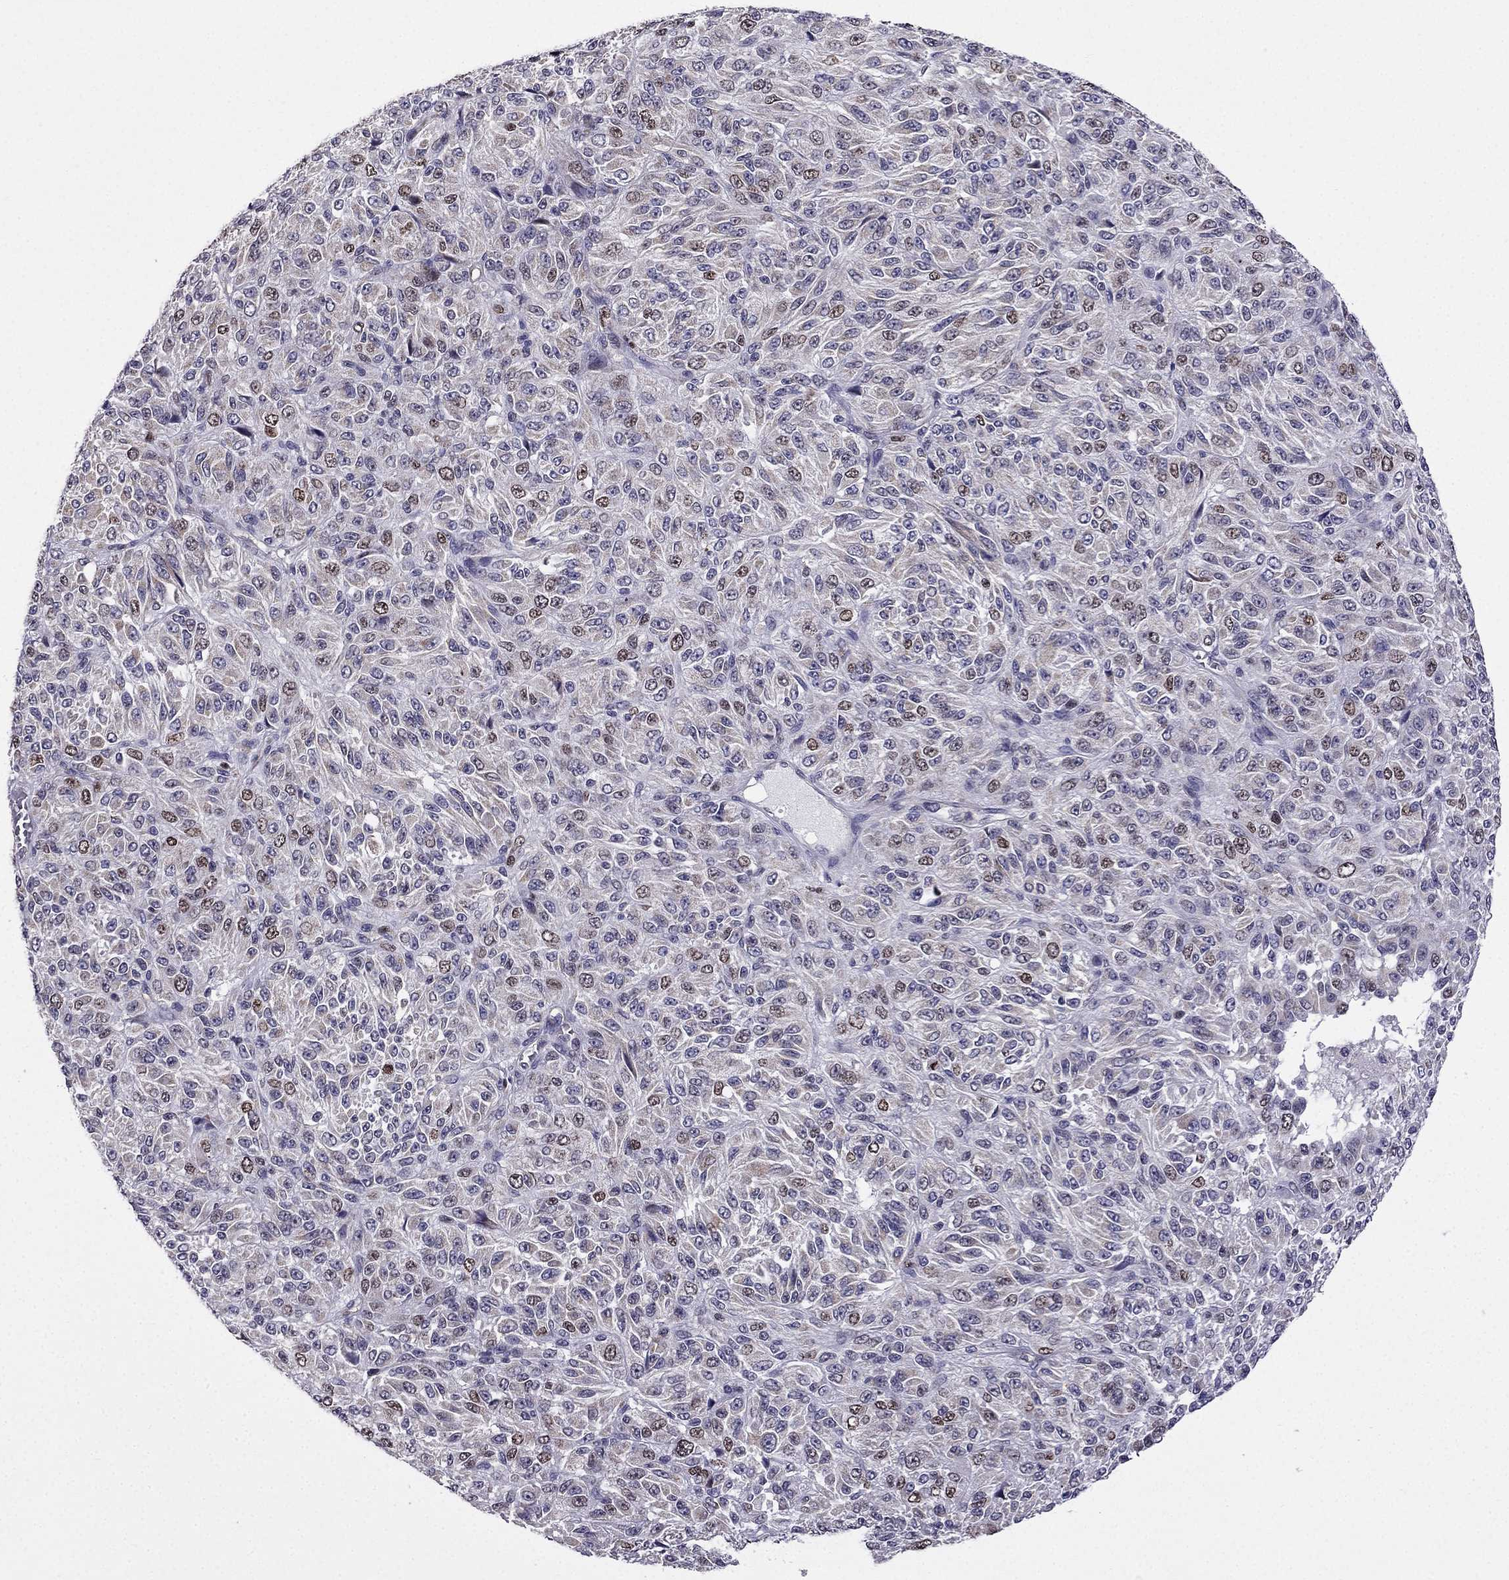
{"staining": {"intensity": "weak", "quantity": "25%-75%", "location": "cytoplasmic/membranous"}, "tissue": "melanoma", "cell_type": "Tumor cells", "image_type": "cancer", "snomed": [{"axis": "morphology", "description": "Malignant melanoma, Metastatic site"}, {"axis": "topography", "description": "Brain"}], "caption": "Protein analysis of malignant melanoma (metastatic site) tissue exhibits weak cytoplasmic/membranous positivity in about 25%-75% of tumor cells.", "gene": "SLC6A2", "patient": {"sex": "female", "age": 56}}